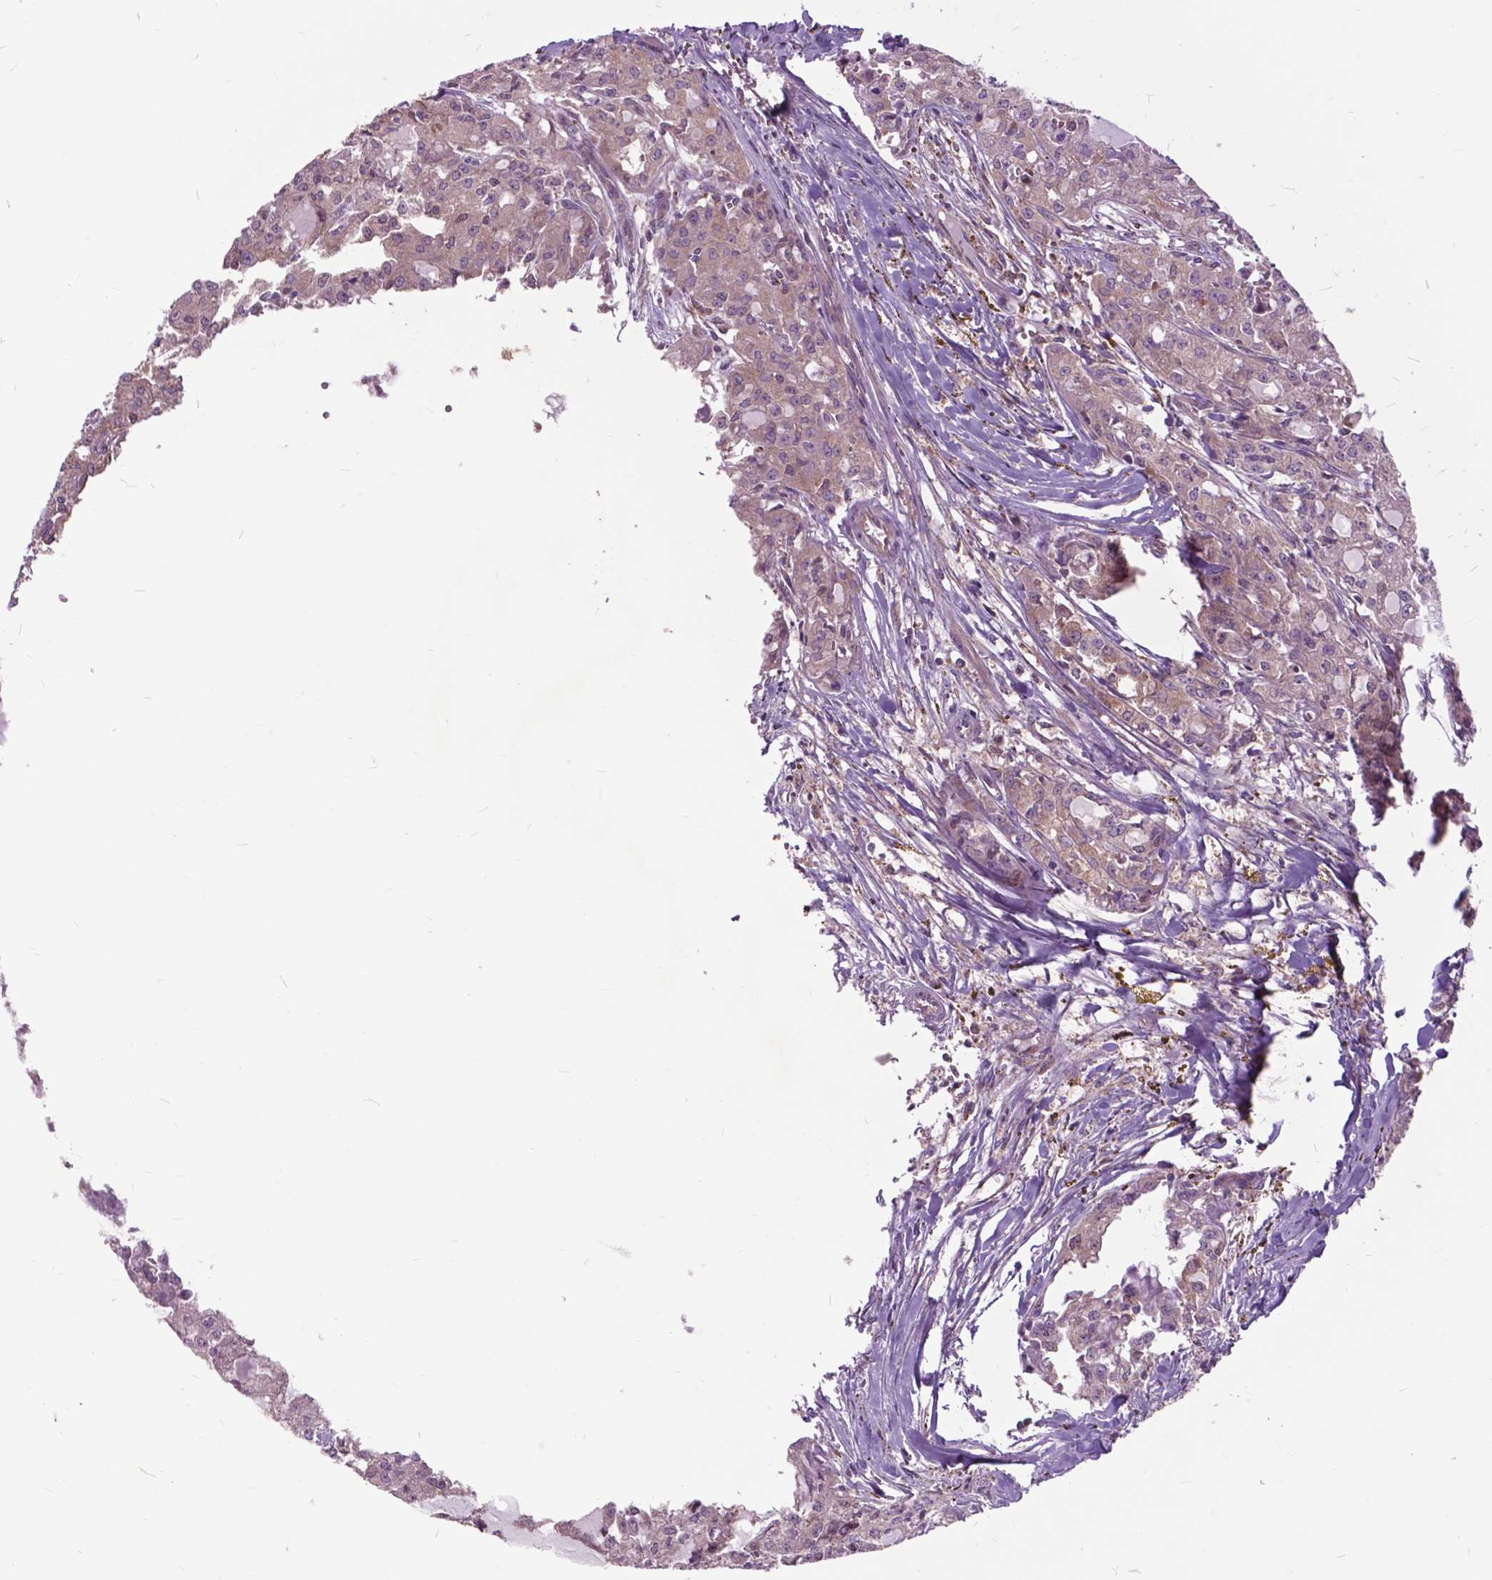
{"staining": {"intensity": "weak", "quantity": ">75%", "location": "cytoplasmic/membranous"}, "tissue": "head and neck cancer", "cell_type": "Tumor cells", "image_type": "cancer", "snomed": [{"axis": "morphology", "description": "Adenocarcinoma, NOS"}, {"axis": "topography", "description": "Head-Neck"}], "caption": "Weak cytoplasmic/membranous positivity for a protein is appreciated in about >75% of tumor cells of head and neck adenocarcinoma using immunohistochemistry (IHC).", "gene": "ARAF", "patient": {"sex": "male", "age": 64}}